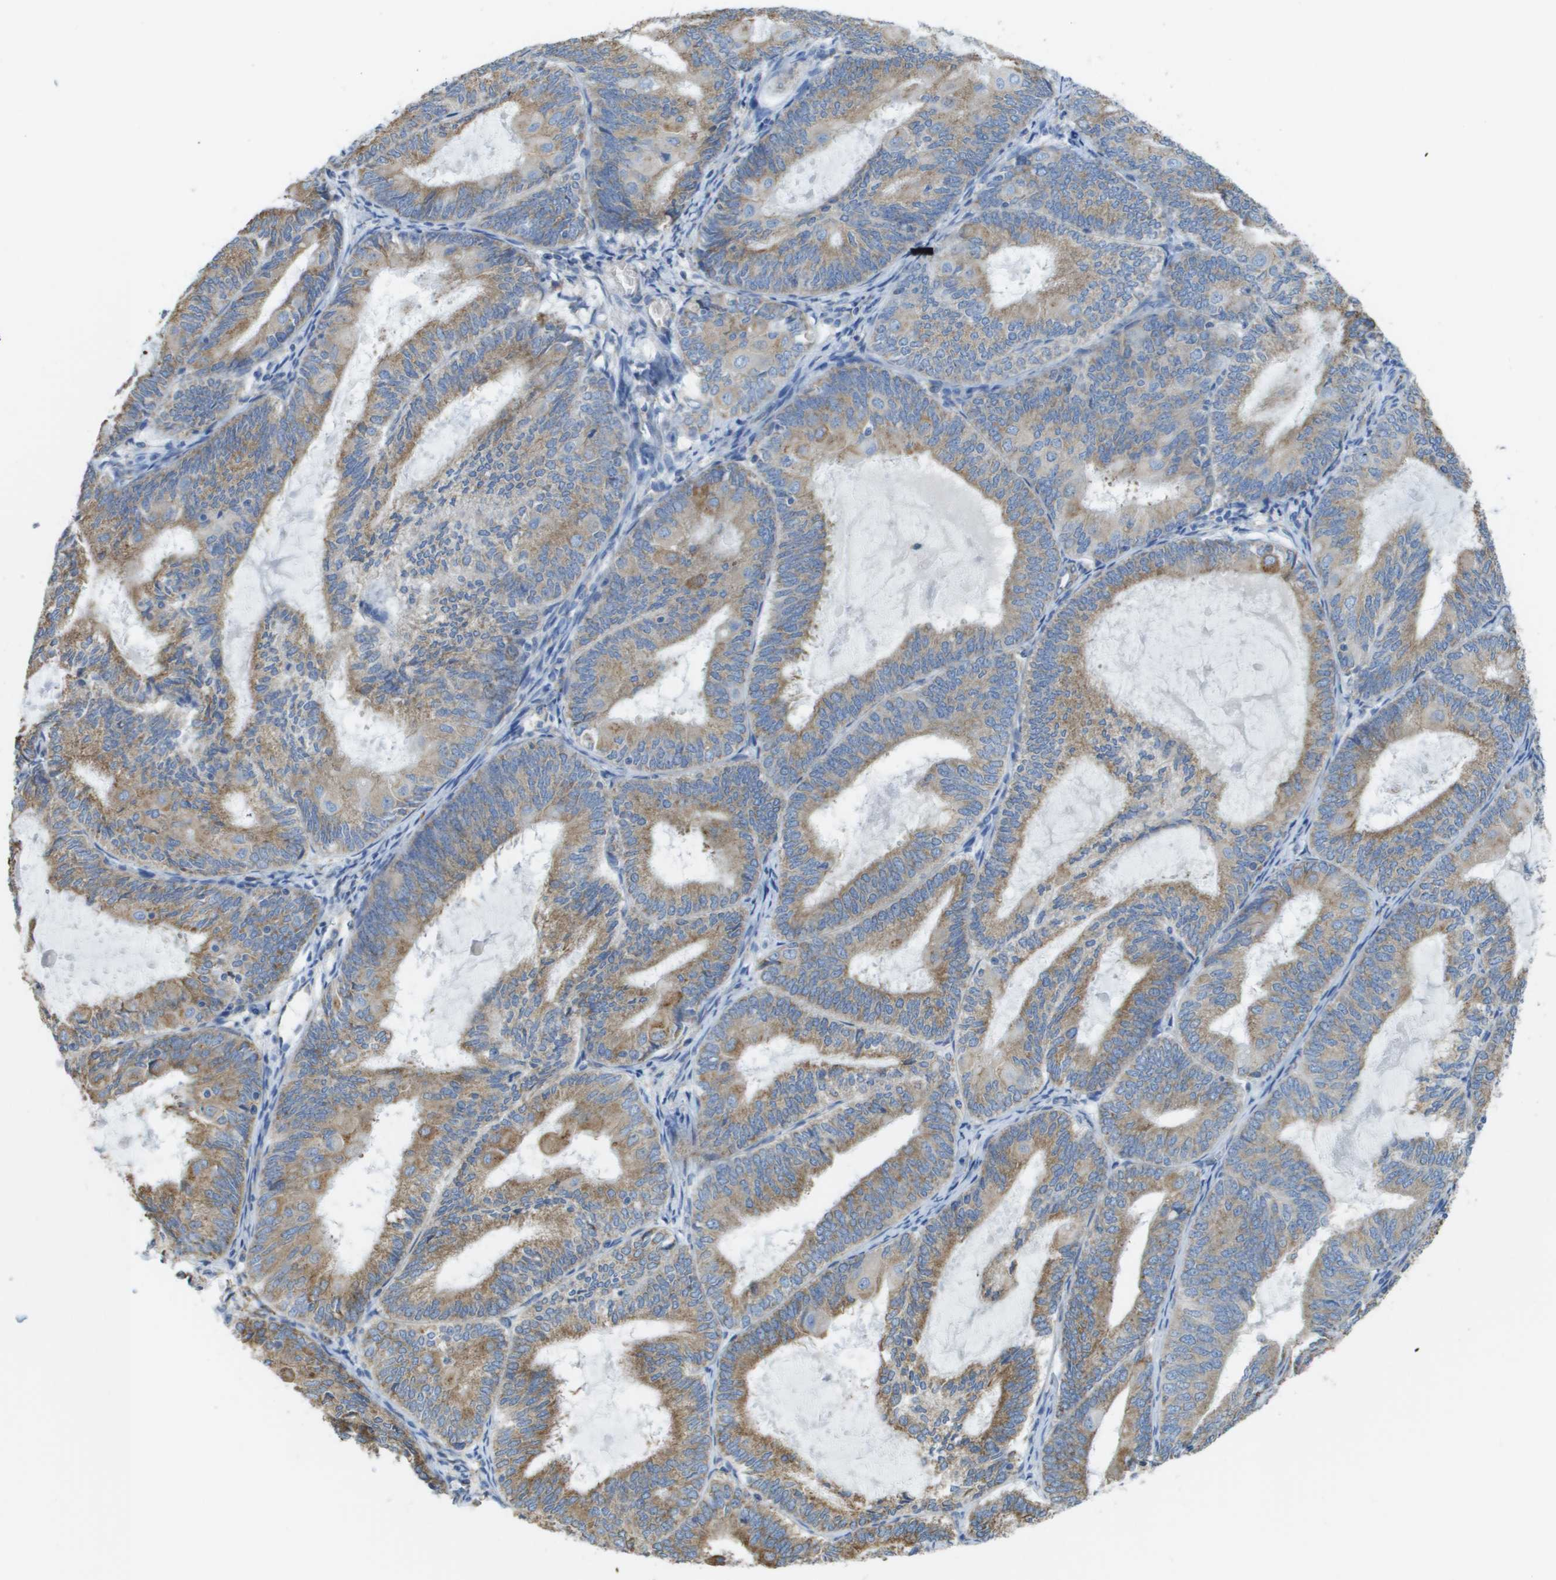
{"staining": {"intensity": "moderate", "quantity": ">75%", "location": "cytoplasmic/membranous"}, "tissue": "endometrial cancer", "cell_type": "Tumor cells", "image_type": "cancer", "snomed": [{"axis": "morphology", "description": "Adenocarcinoma, NOS"}, {"axis": "topography", "description": "Endometrium"}], "caption": "Approximately >75% of tumor cells in adenocarcinoma (endometrial) show moderate cytoplasmic/membranous protein positivity as visualized by brown immunohistochemical staining.", "gene": "SDR42E1", "patient": {"sex": "female", "age": 81}}